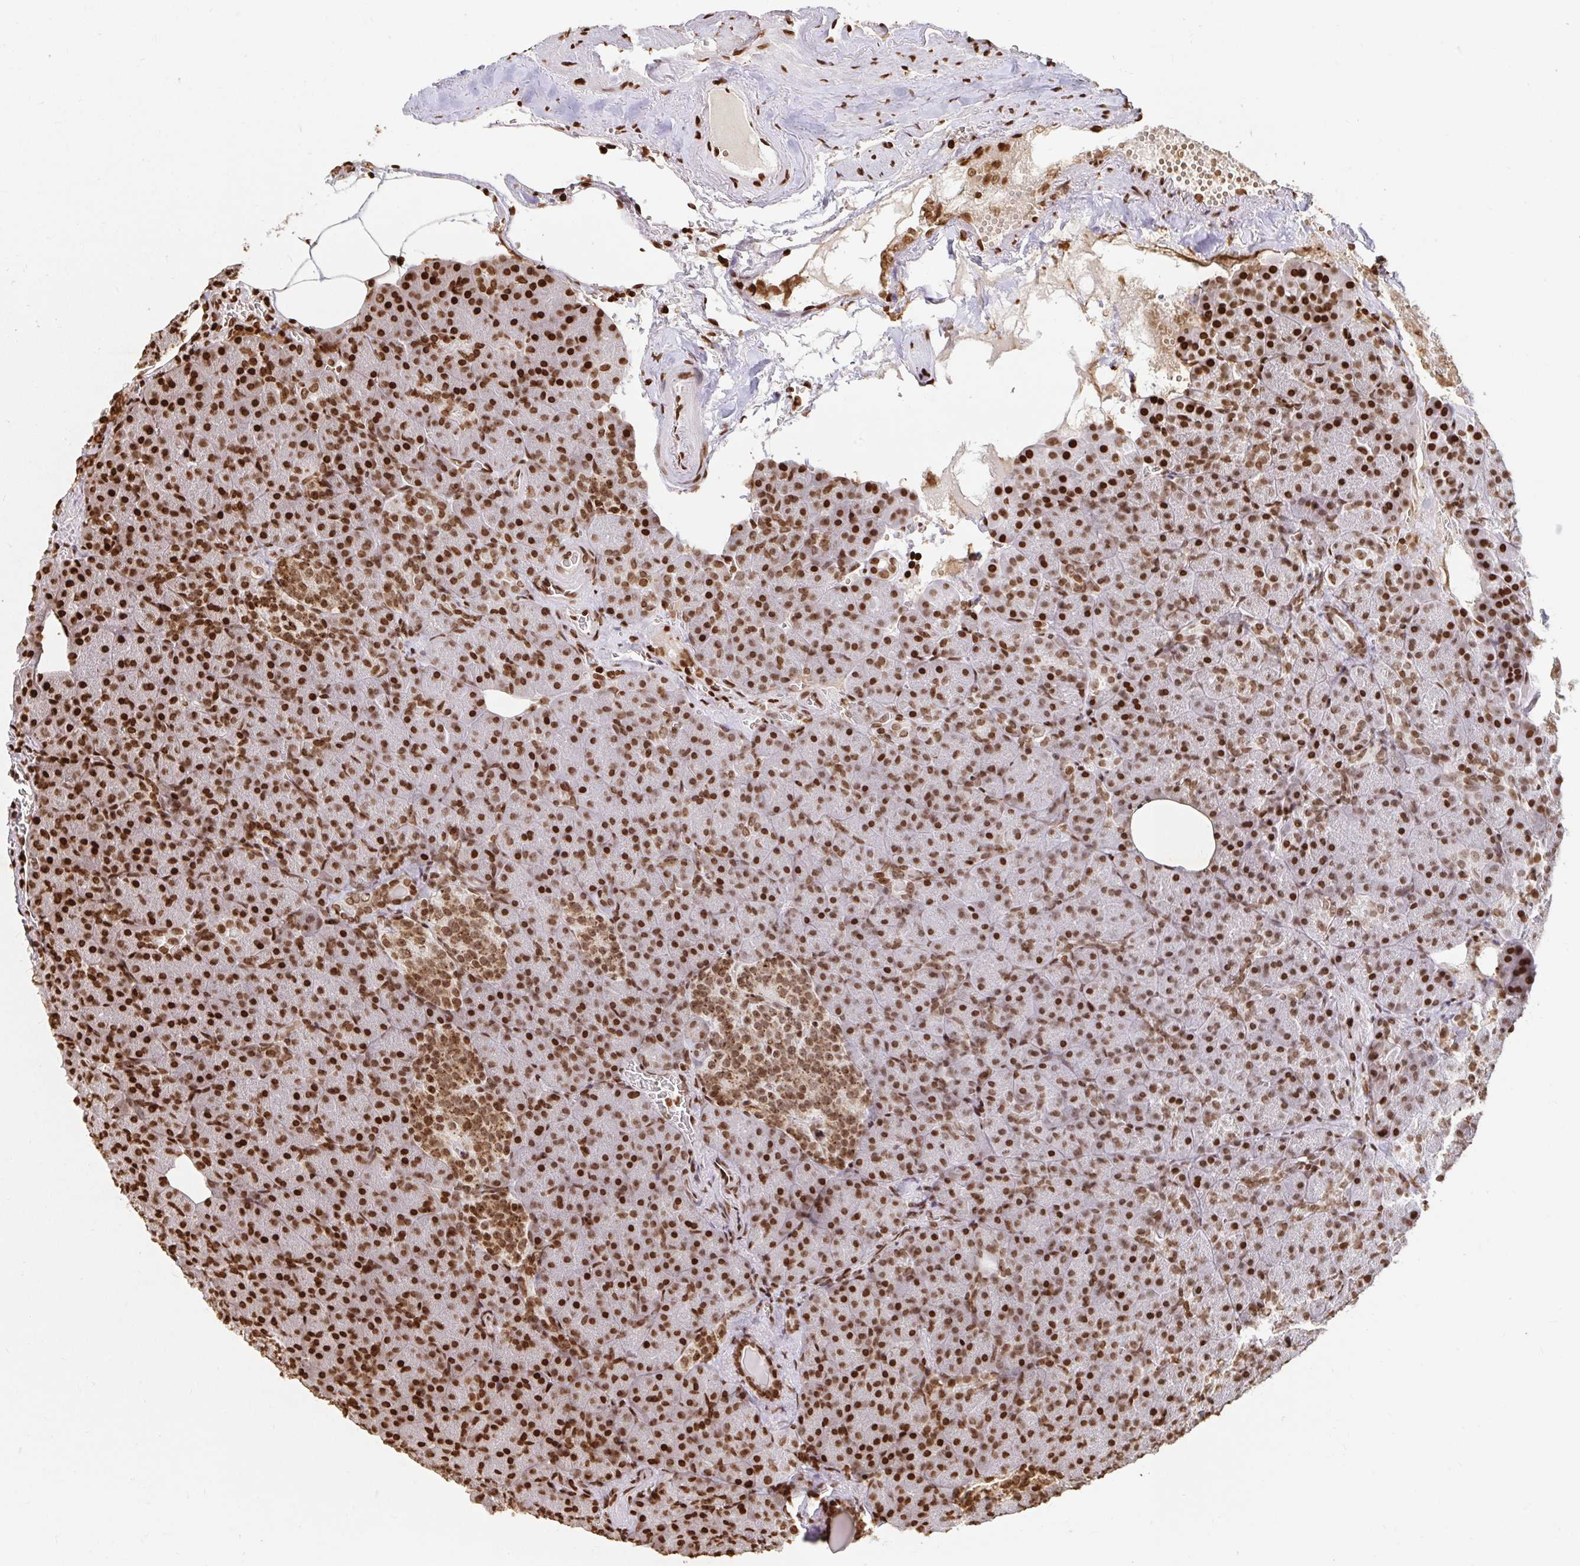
{"staining": {"intensity": "strong", "quantity": ">75%", "location": "nuclear"}, "tissue": "pancreas", "cell_type": "Exocrine glandular cells", "image_type": "normal", "snomed": [{"axis": "morphology", "description": "Normal tissue, NOS"}, {"axis": "topography", "description": "Pancreas"}], "caption": "Immunohistochemical staining of normal human pancreas reveals high levels of strong nuclear expression in approximately >75% of exocrine glandular cells. (IHC, brightfield microscopy, high magnification).", "gene": "H2BC5", "patient": {"sex": "female", "age": 74}}